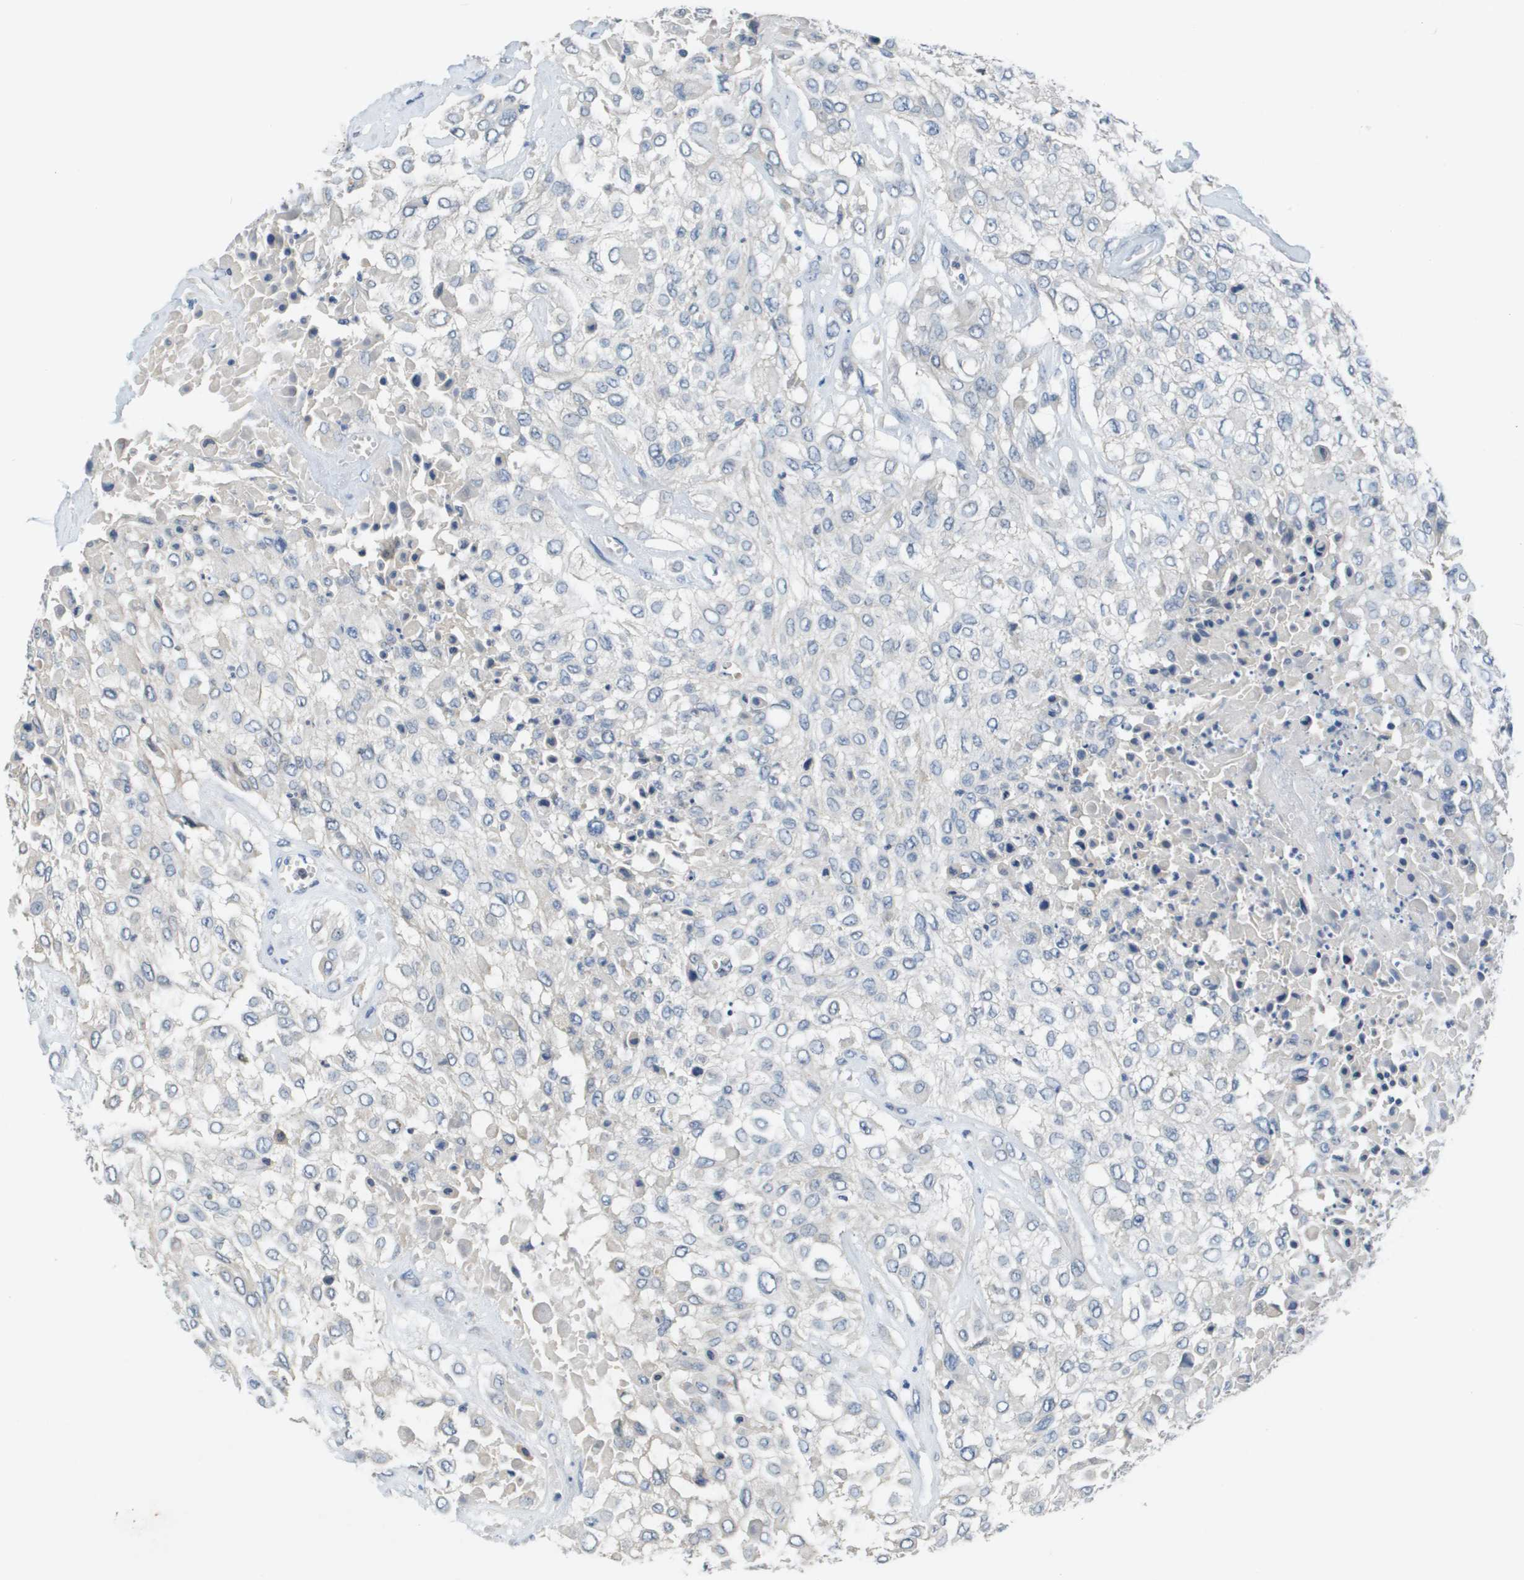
{"staining": {"intensity": "negative", "quantity": "none", "location": "none"}, "tissue": "urothelial cancer", "cell_type": "Tumor cells", "image_type": "cancer", "snomed": [{"axis": "morphology", "description": "Urothelial carcinoma, High grade"}, {"axis": "topography", "description": "Urinary bladder"}], "caption": "Tumor cells show no significant protein expression in urothelial carcinoma (high-grade).", "gene": "NCS1", "patient": {"sex": "male", "age": 57}}